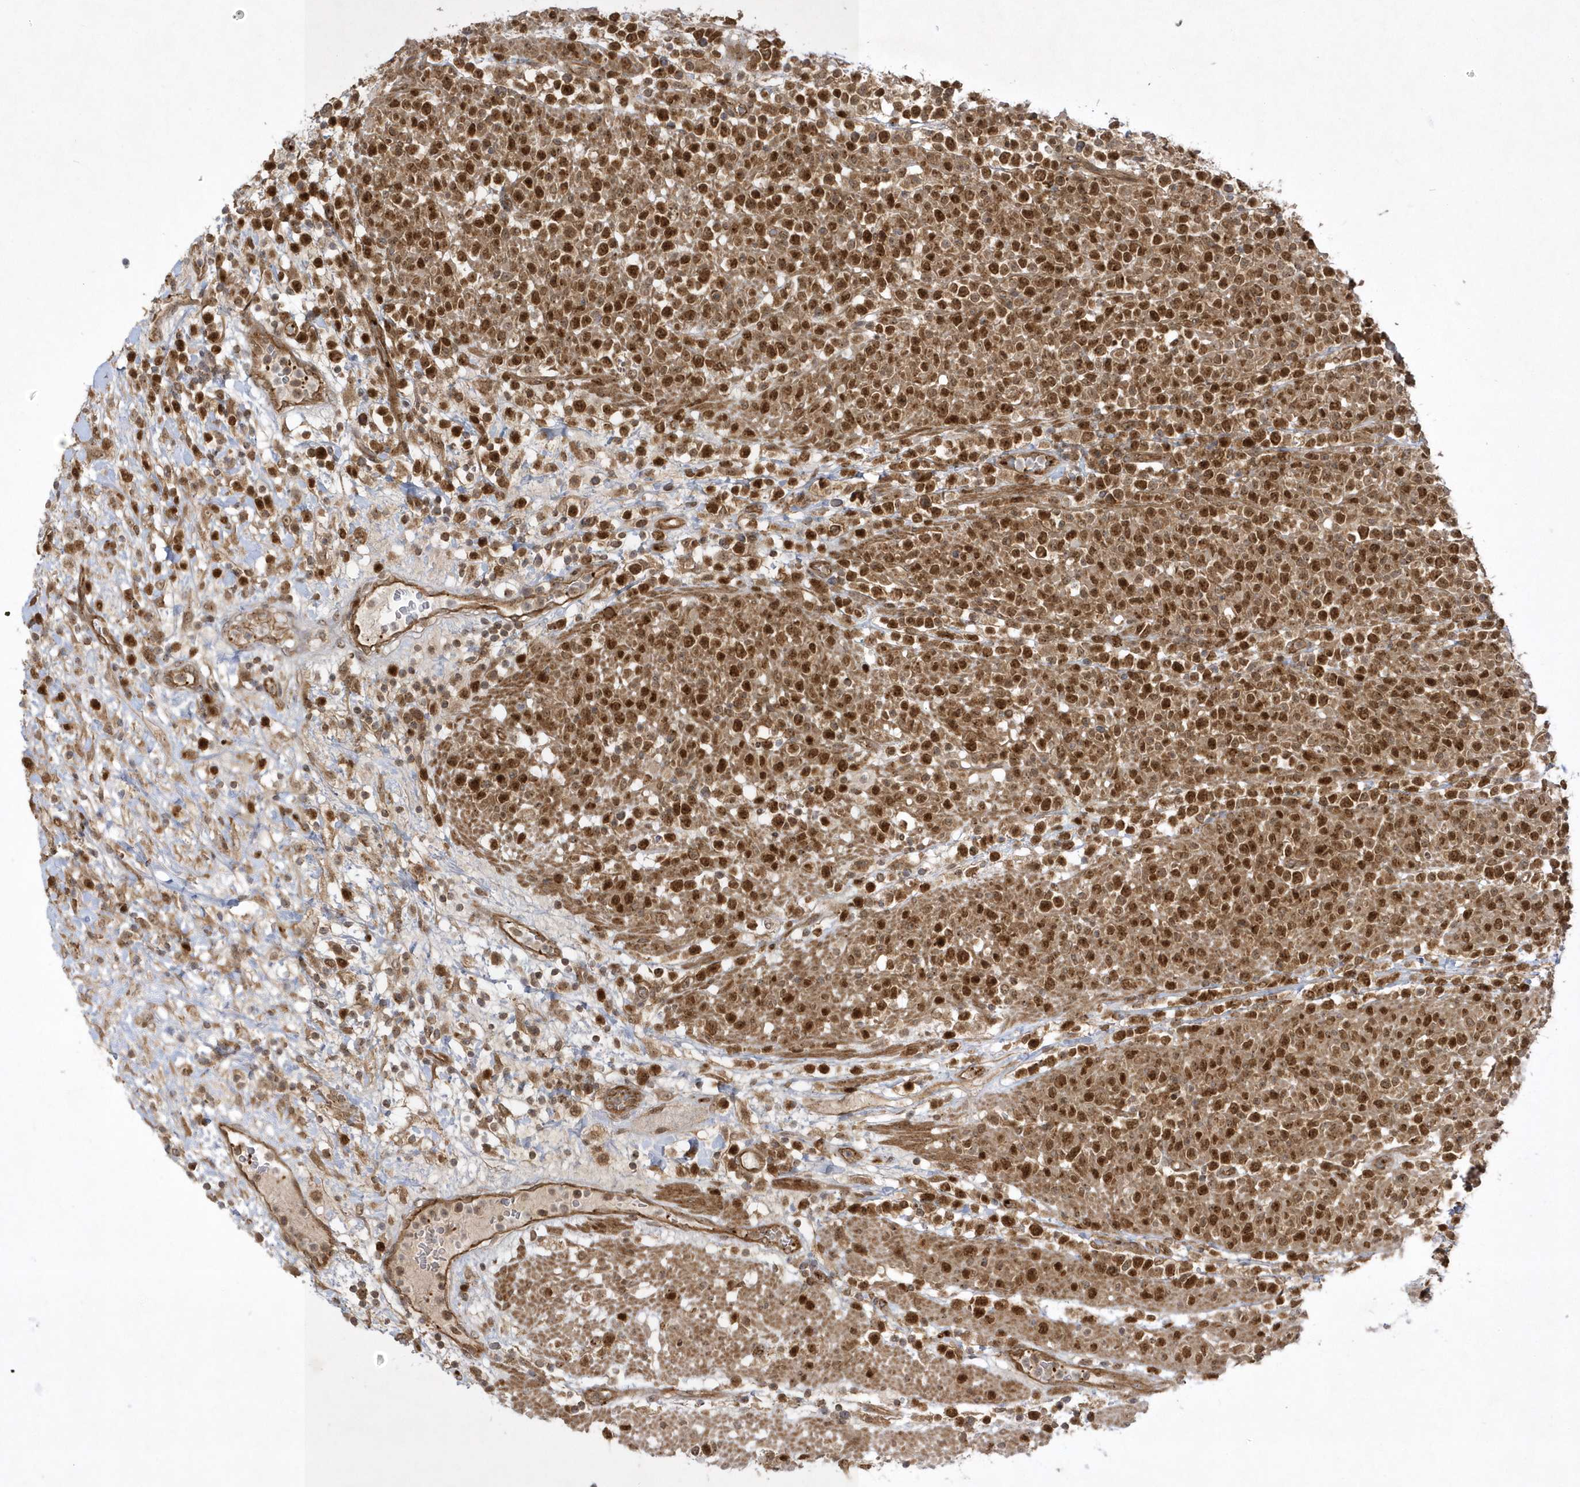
{"staining": {"intensity": "strong", "quantity": ">75%", "location": "cytoplasmic/membranous,nuclear"}, "tissue": "lymphoma", "cell_type": "Tumor cells", "image_type": "cancer", "snomed": [{"axis": "morphology", "description": "Malignant lymphoma, non-Hodgkin's type, High grade"}, {"axis": "topography", "description": "Colon"}], "caption": "Immunohistochemical staining of lymphoma shows high levels of strong cytoplasmic/membranous and nuclear staining in approximately >75% of tumor cells. (Stains: DAB (3,3'-diaminobenzidine) in brown, nuclei in blue, Microscopy: brightfield microscopy at high magnification).", "gene": "NAF1", "patient": {"sex": "female", "age": 53}}